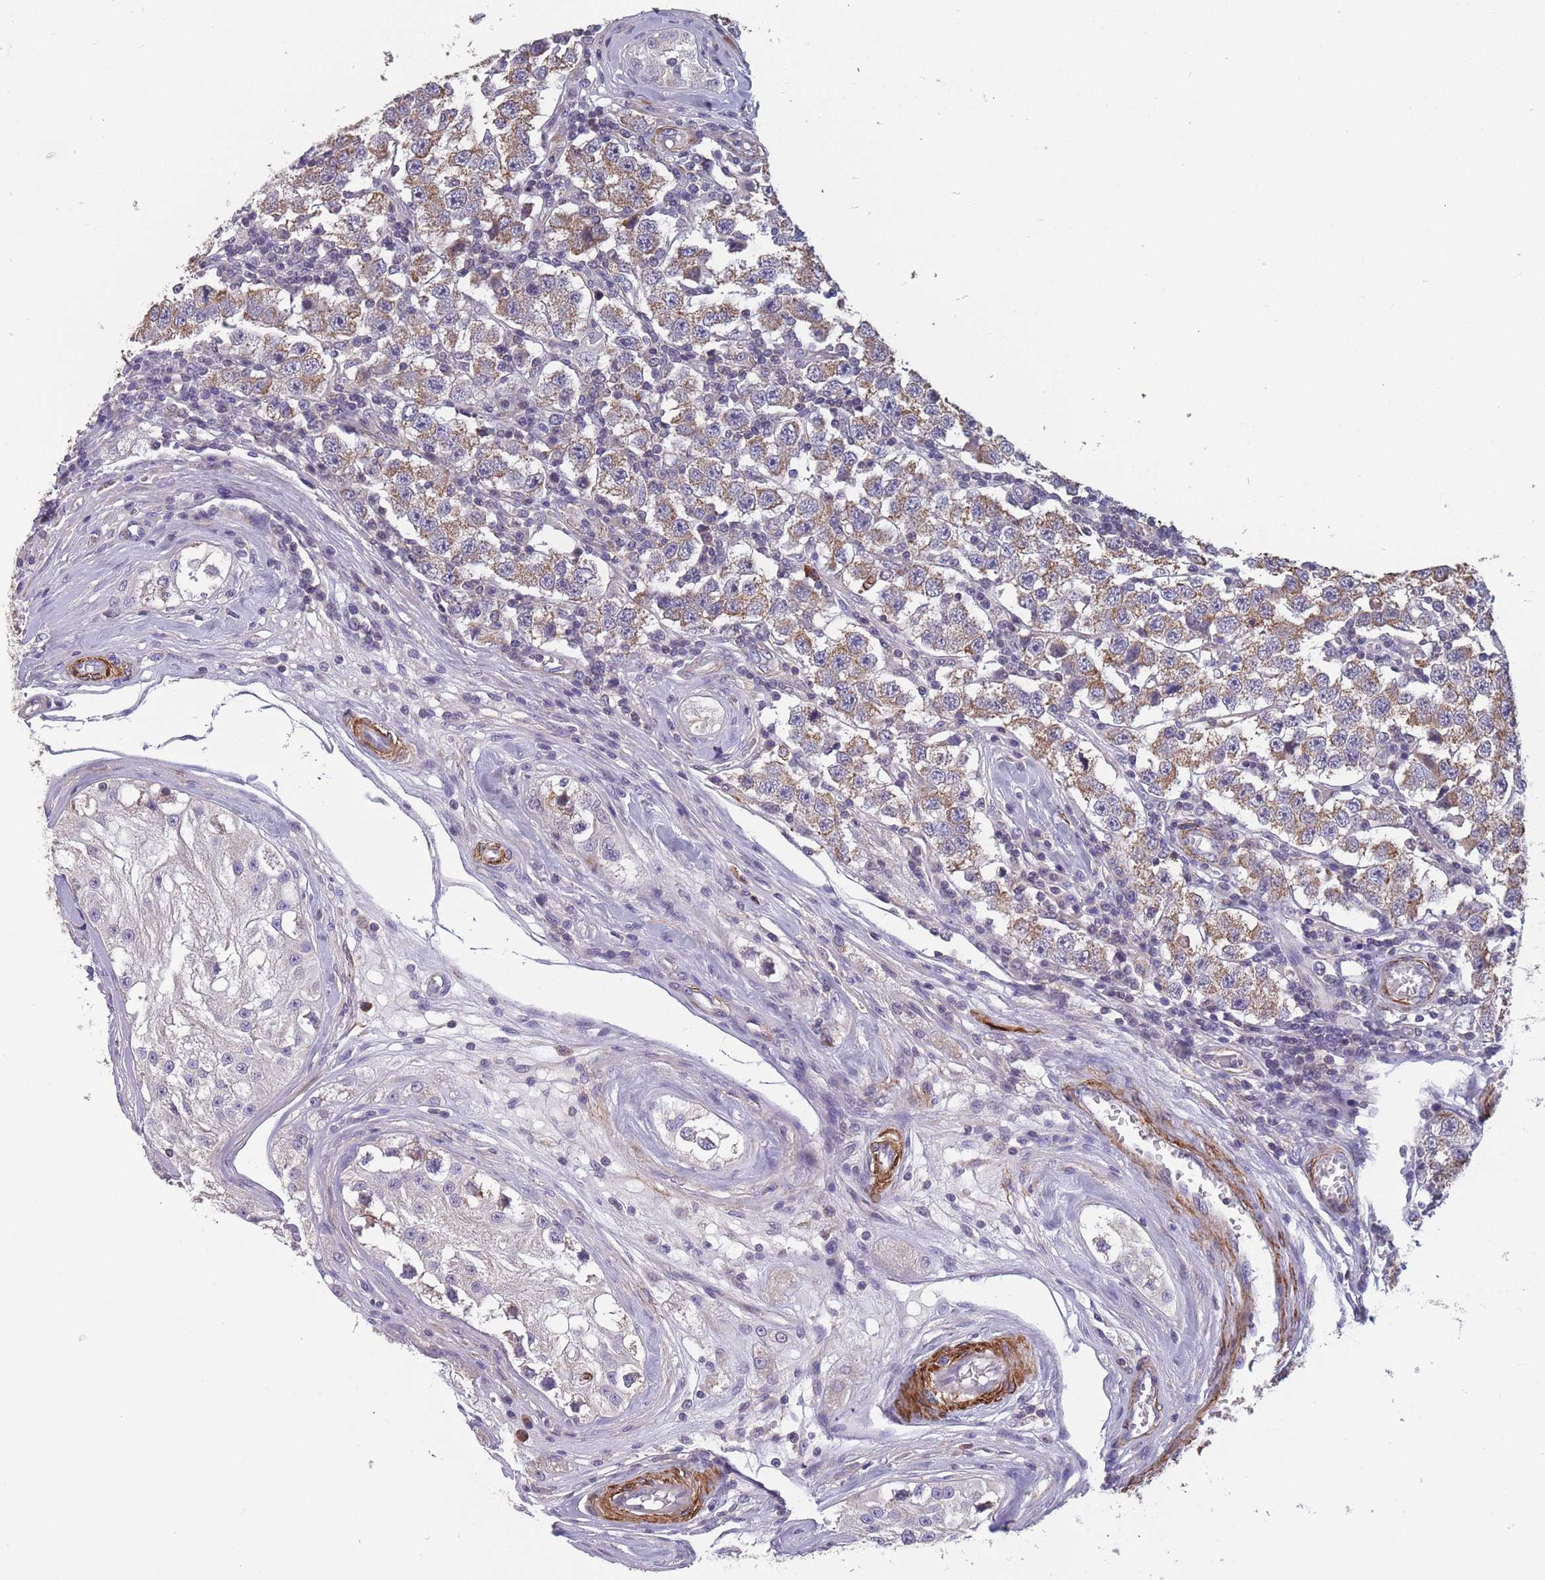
{"staining": {"intensity": "moderate", "quantity": ">75%", "location": "cytoplasmic/membranous"}, "tissue": "testis cancer", "cell_type": "Tumor cells", "image_type": "cancer", "snomed": [{"axis": "morphology", "description": "Seminoma, NOS"}, {"axis": "topography", "description": "Testis"}], "caption": "Protein staining of testis cancer (seminoma) tissue exhibits moderate cytoplasmic/membranous staining in approximately >75% of tumor cells. The staining was performed using DAB (3,3'-diaminobenzidine) to visualize the protein expression in brown, while the nuclei were stained in blue with hematoxylin (Magnification: 20x).", "gene": "TOMM40L", "patient": {"sex": "male", "age": 34}}